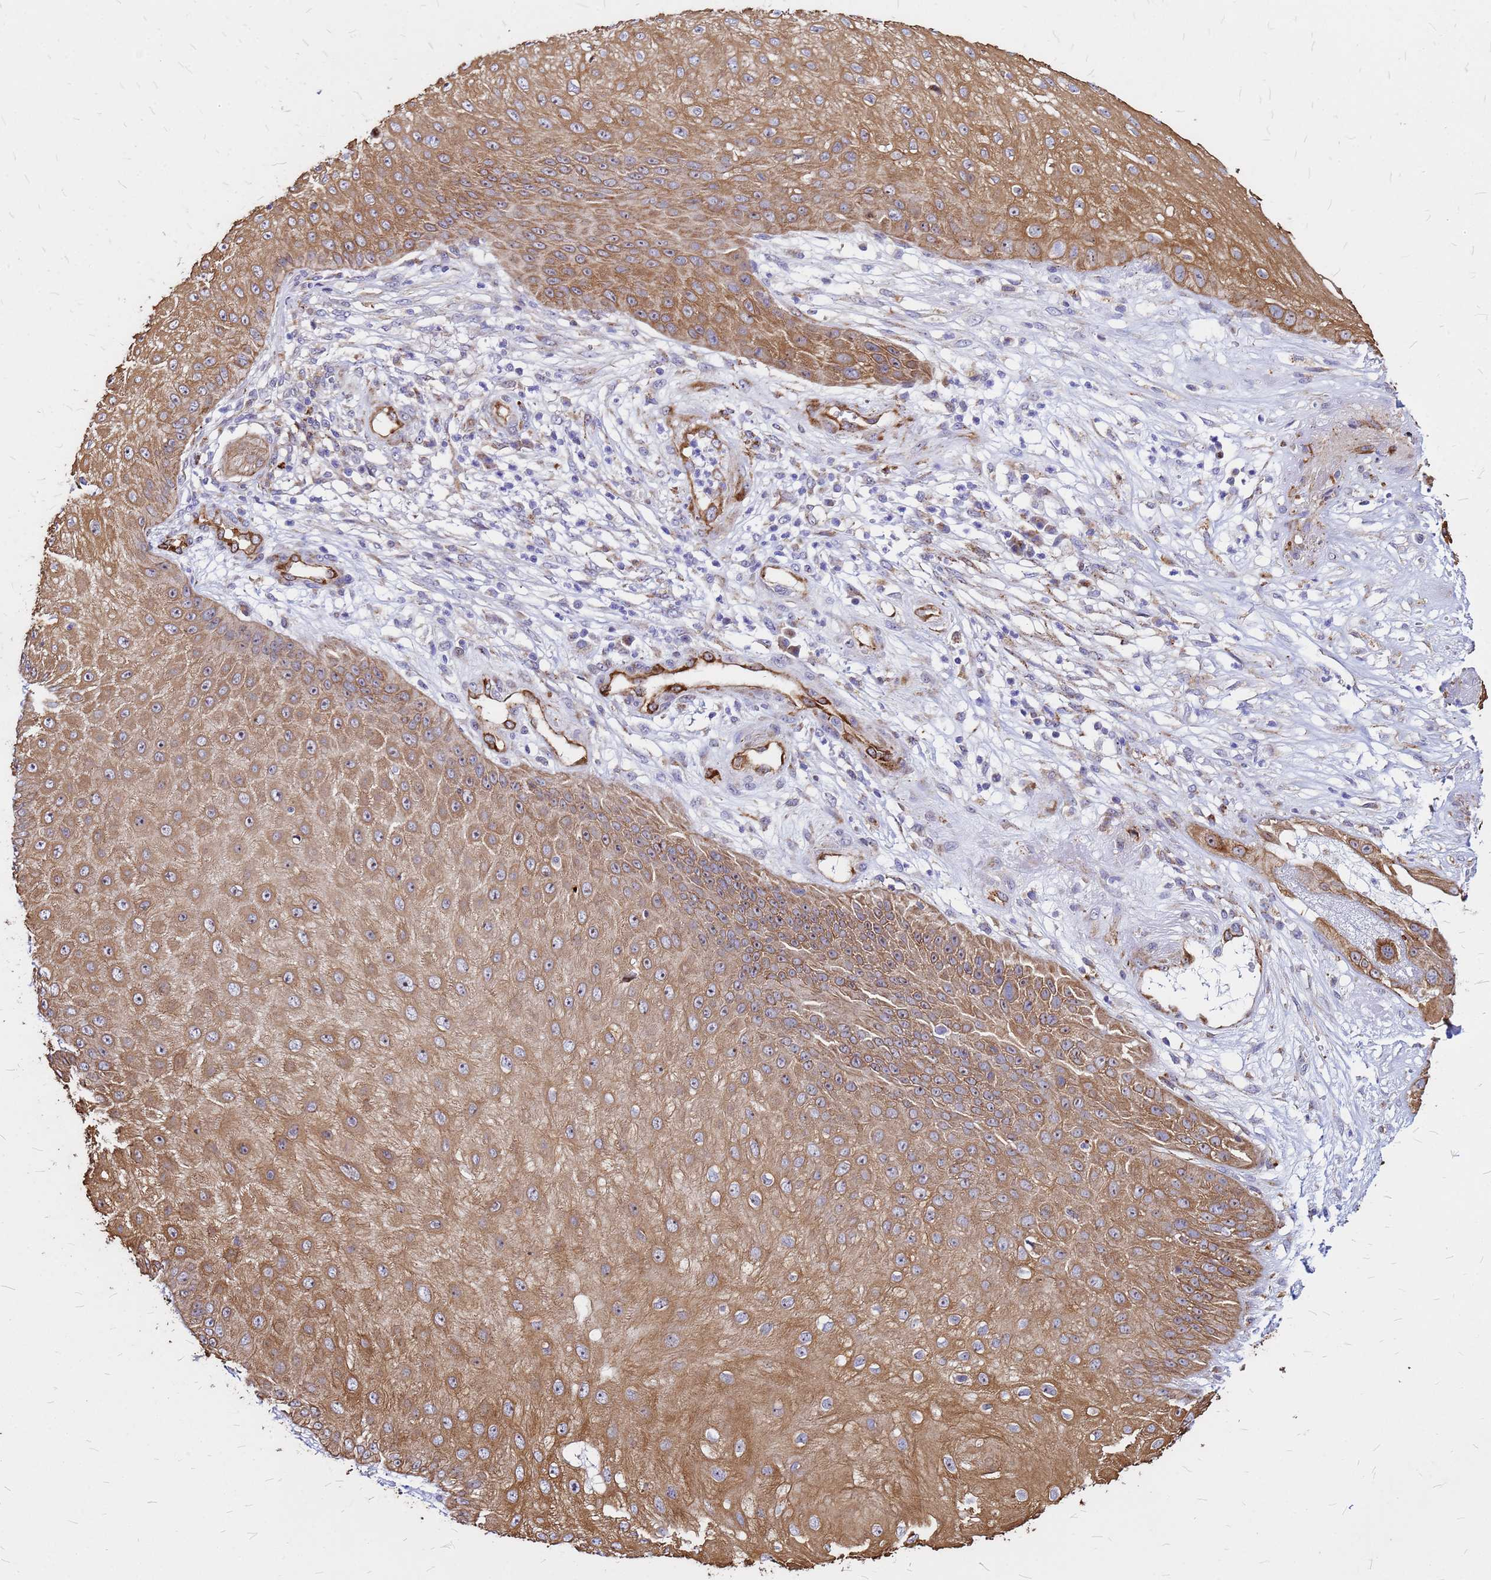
{"staining": {"intensity": "moderate", "quantity": ">75%", "location": "cytoplasmic/membranous"}, "tissue": "skin cancer", "cell_type": "Tumor cells", "image_type": "cancer", "snomed": [{"axis": "morphology", "description": "Squamous cell carcinoma, NOS"}, {"axis": "topography", "description": "Skin"}], "caption": "Moderate cytoplasmic/membranous expression is identified in about >75% of tumor cells in squamous cell carcinoma (skin).", "gene": "NOSTRIN", "patient": {"sex": "male", "age": 70}}